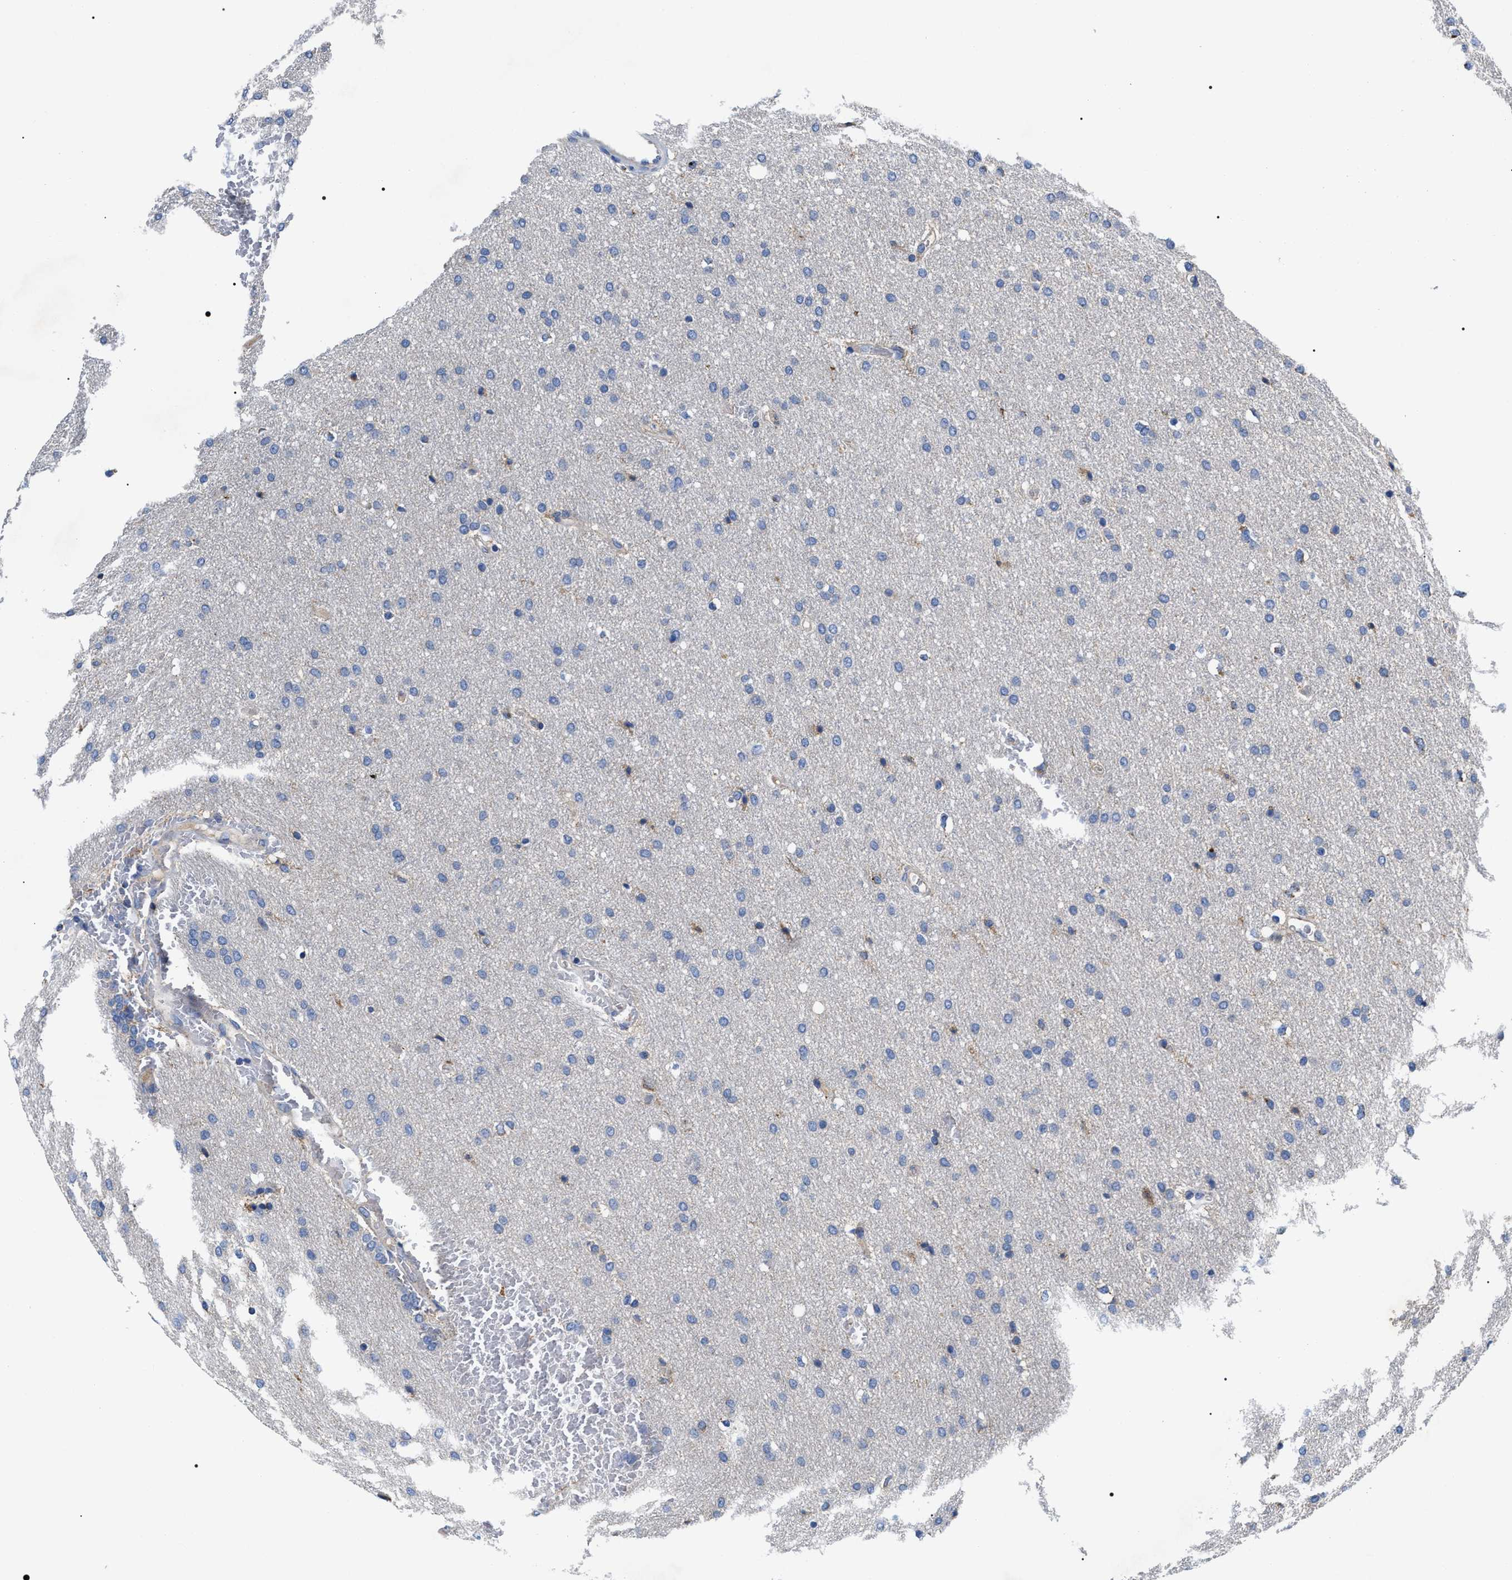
{"staining": {"intensity": "negative", "quantity": "none", "location": "none"}, "tissue": "glioma", "cell_type": "Tumor cells", "image_type": "cancer", "snomed": [{"axis": "morphology", "description": "Glioma, malignant, Low grade"}, {"axis": "topography", "description": "Brain"}], "caption": "This is a histopathology image of IHC staining of glioma, which shows no staining in tumor cells. (DAB (3,3'-diaminobenzidine) immunohistochemistry (IHC) with hematoxylin counter stain).", "gene": "MACC1", "patient": {"sex": "female", "age": 37}}